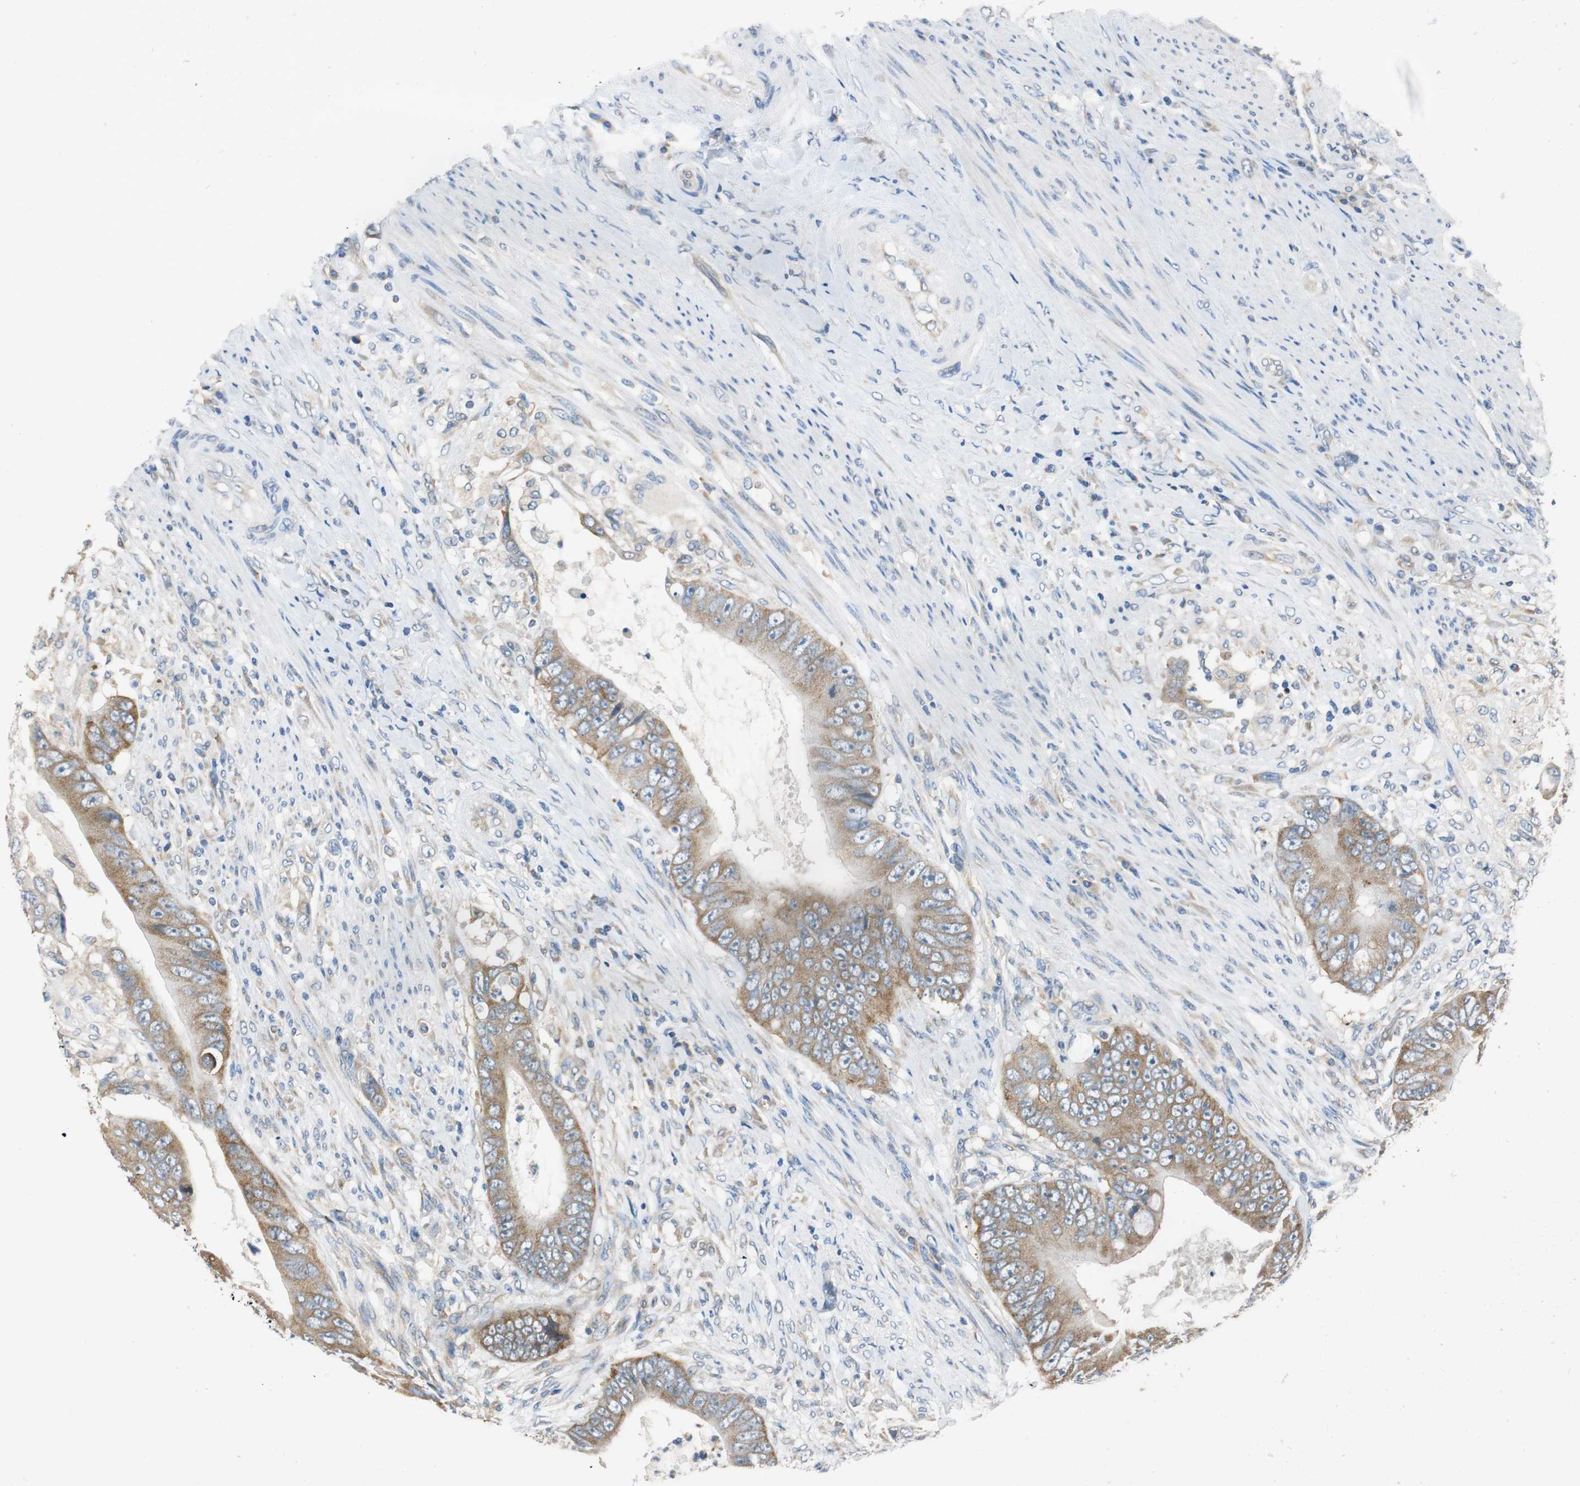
{"staining": {"intensity": "moderate", "quantity": ">75%", "location": "cytoplasmic/membranous"}, "tissue": "colorectal cancer", "cell_type": "Tumor cells", "image_type": "cancer", "snomed": [{"axis": "morphology", "description": "Adenocarcinoma, NOS"}, {"axis": "topography", "description": "Rectum"}], "caption": "Colorectal adenocarcinoma stained for a protein (brown) reveals moderate cytoplasmic/membranous positive staining in about >75% of tumor cells.", "gene": "CNOT3", "patient": {"sex": "female", "age": 77}}